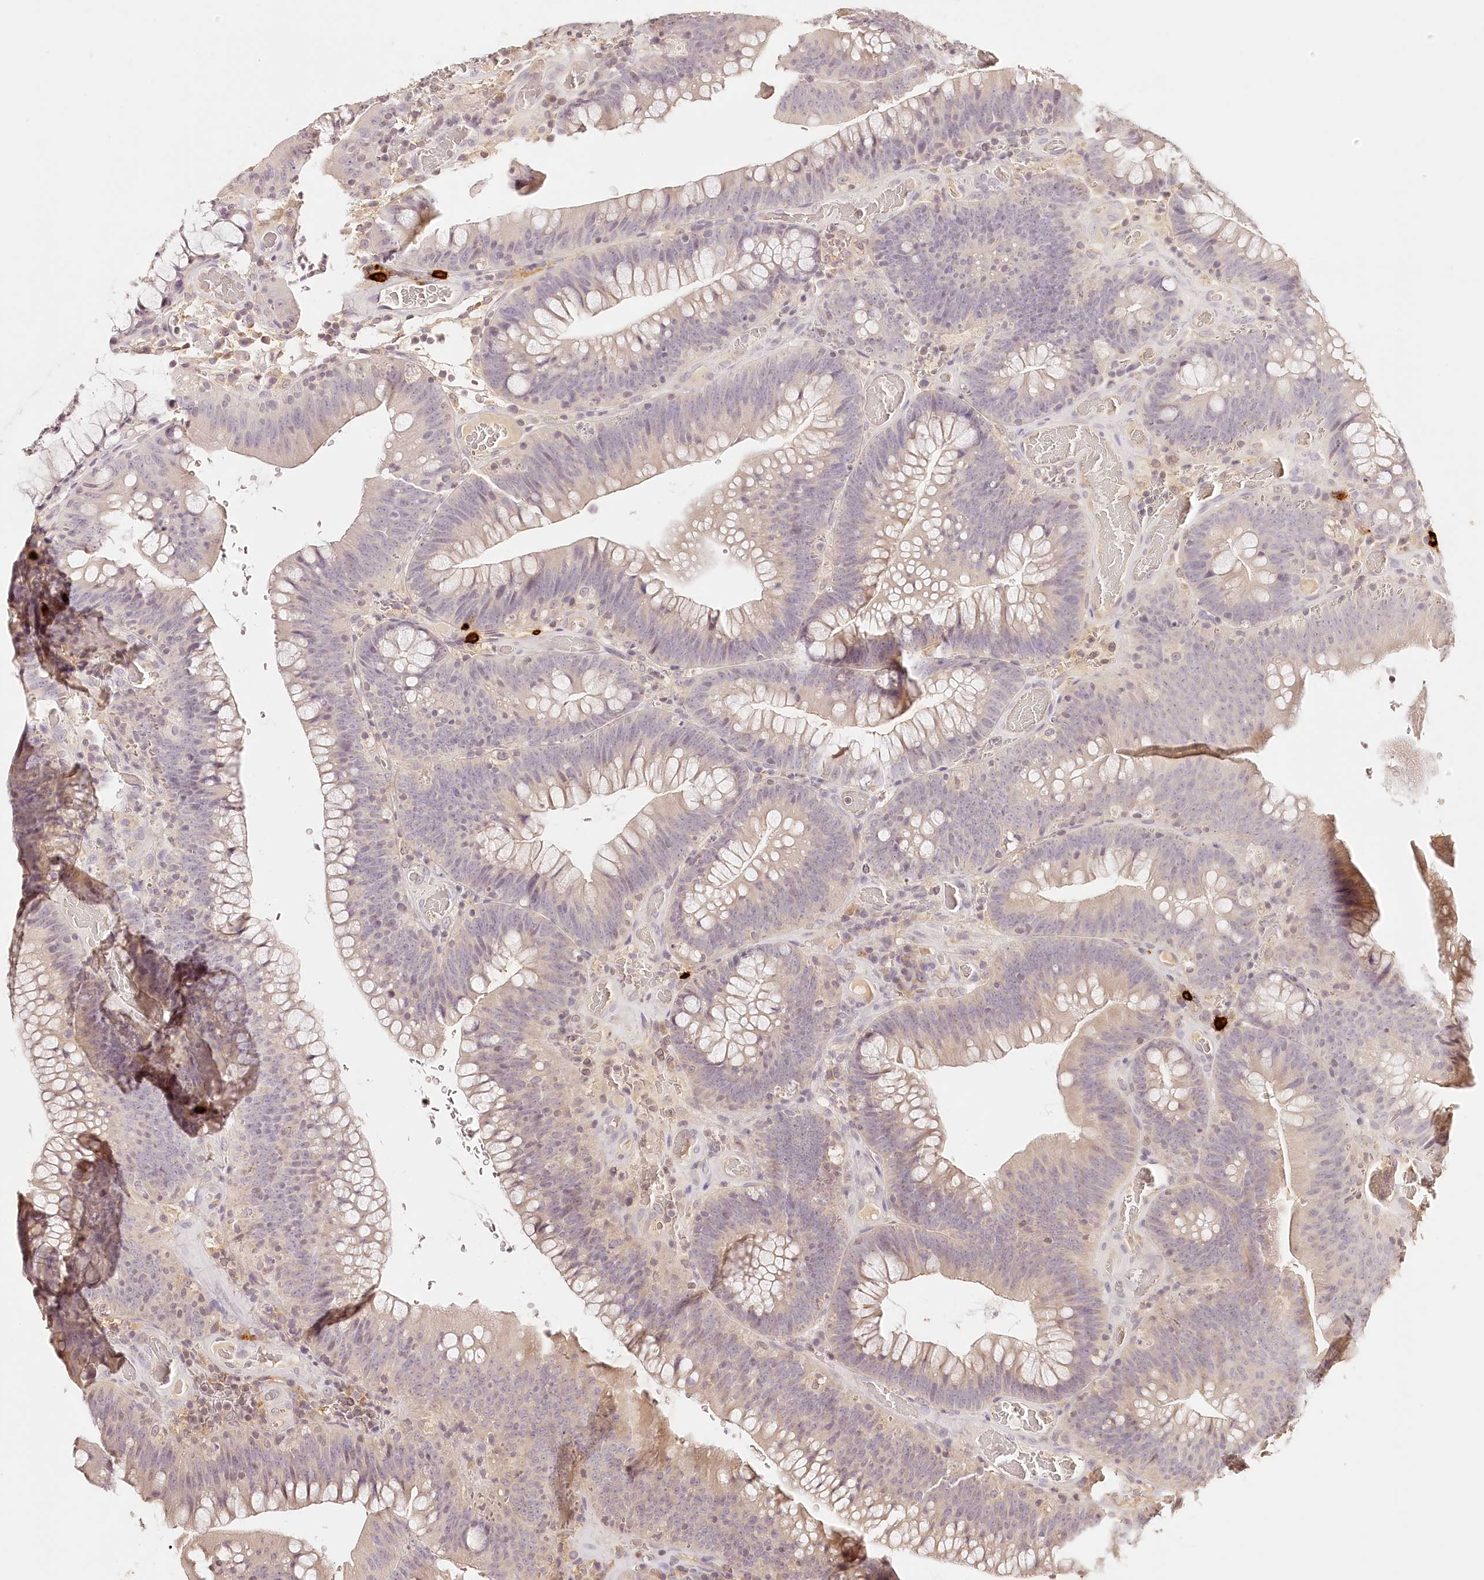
{"staining": {"intensity": "weak", "quantity": "<25%", "location": "cytoplasmic/membranous"}, "tissue": "colorectal cancer", "cell_type": "Tumor cells", "image_type": "cancer", "snomed": [{"axis": "morphology", "description": "Normal tissue, NOS"}, {"axis": "topography", "description": "Colon"}], "caption": "This is an IHC micrograph of colorectal cancer. There is no positivity in tumor cells.", "gene": "SYNGR1", "patient": {"sex": "female", "age": 82}}